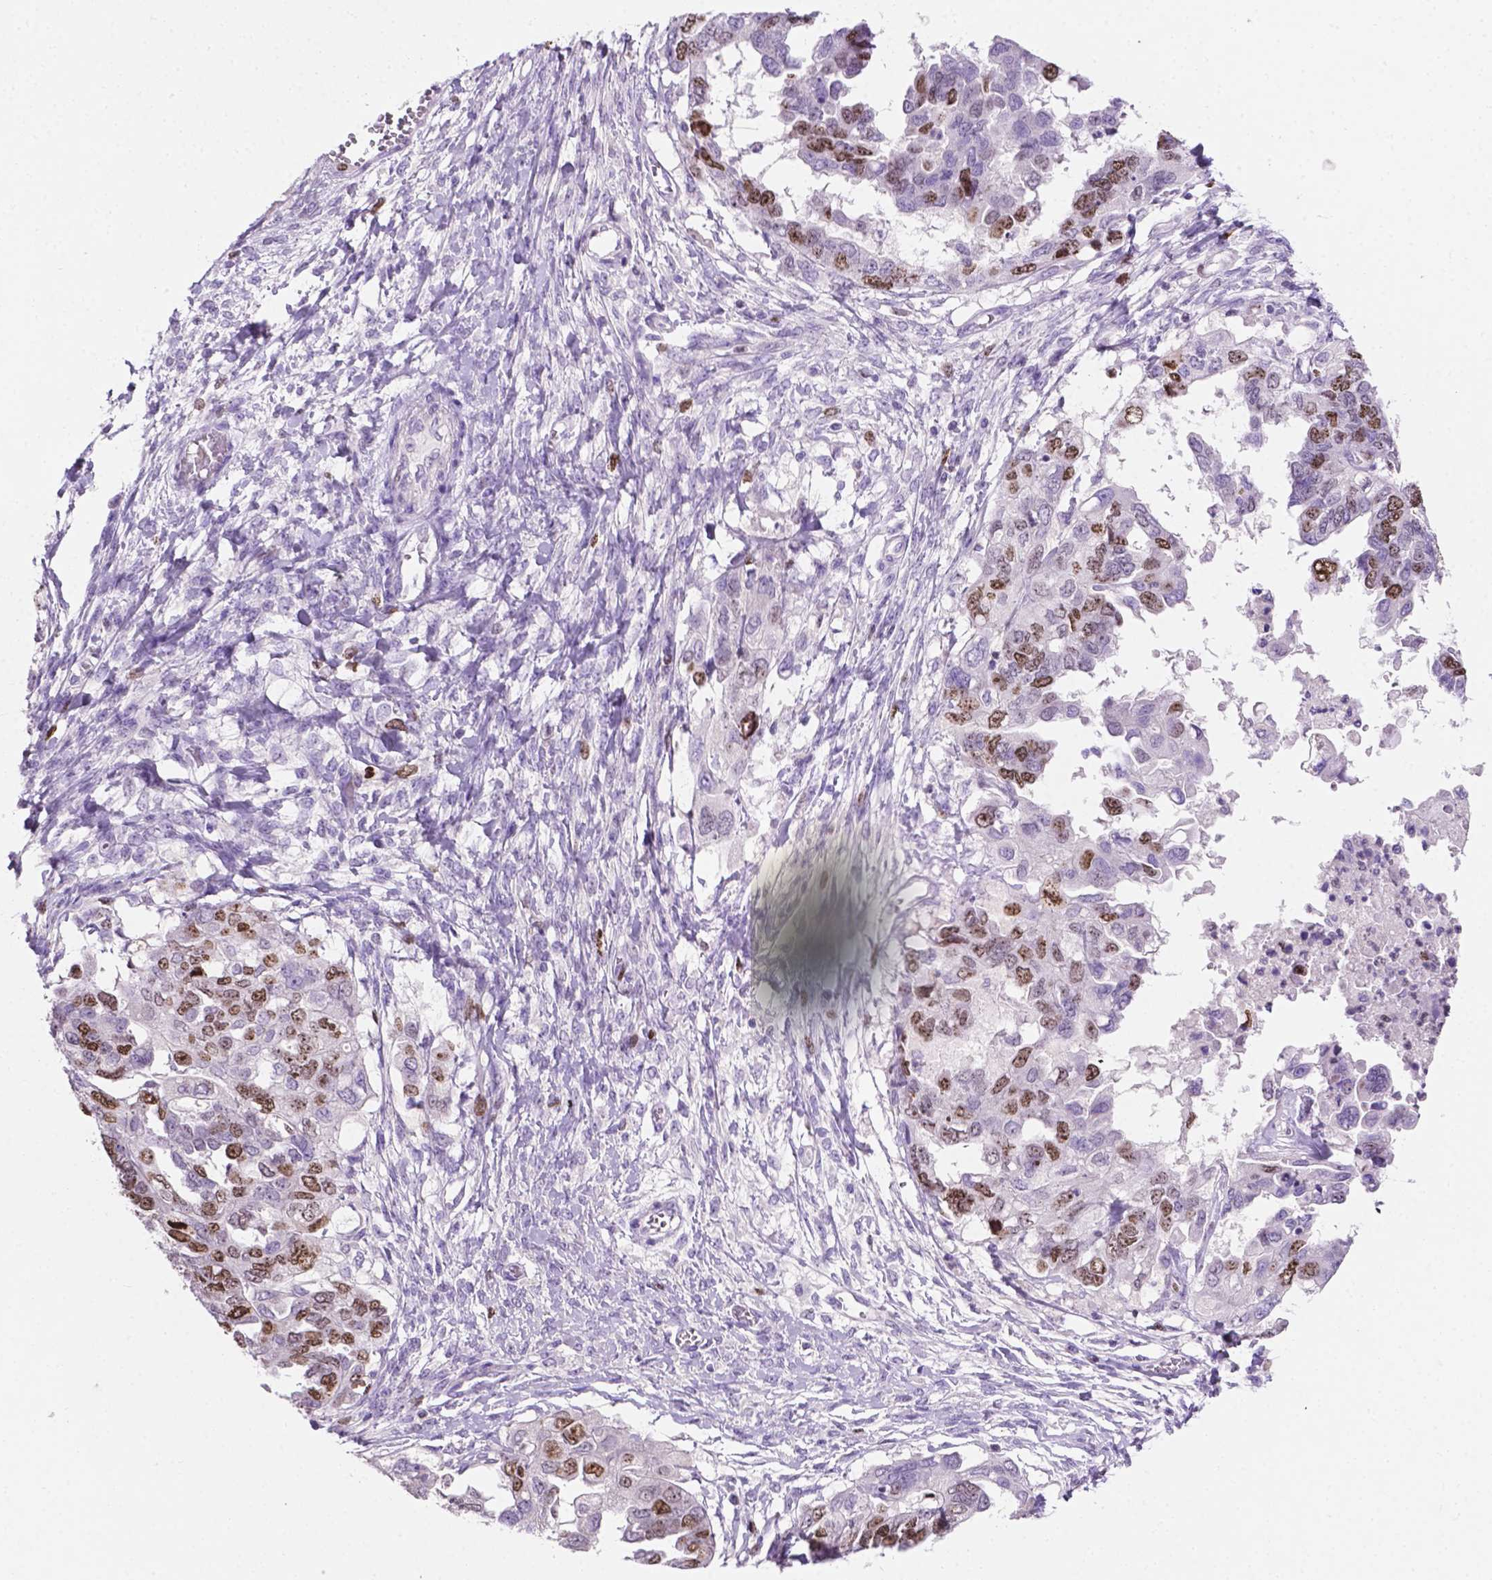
{"staining": {"intensity": "moderate", "quantity": "25%-75%", "location": "nuclear"}, "tissue": "ovarian cancer", "cell_type": "Tumor cells", "image_type": "cancer", "snomed": [{"axis": "morphology", "description": "Cystadenocarcinoma, serous, NOS"}, {"axis": "topography", "description": "Ovary"}], "caption": "The immunohistochemical stain shows moderate nuclear staining in tumor cells of ovarian cancer tissue. (brown staining indicates protein expression, while blue staining denotes nuclei).", "gene": "SIAH2", "patient": {"sex": "female", "age": 53}}